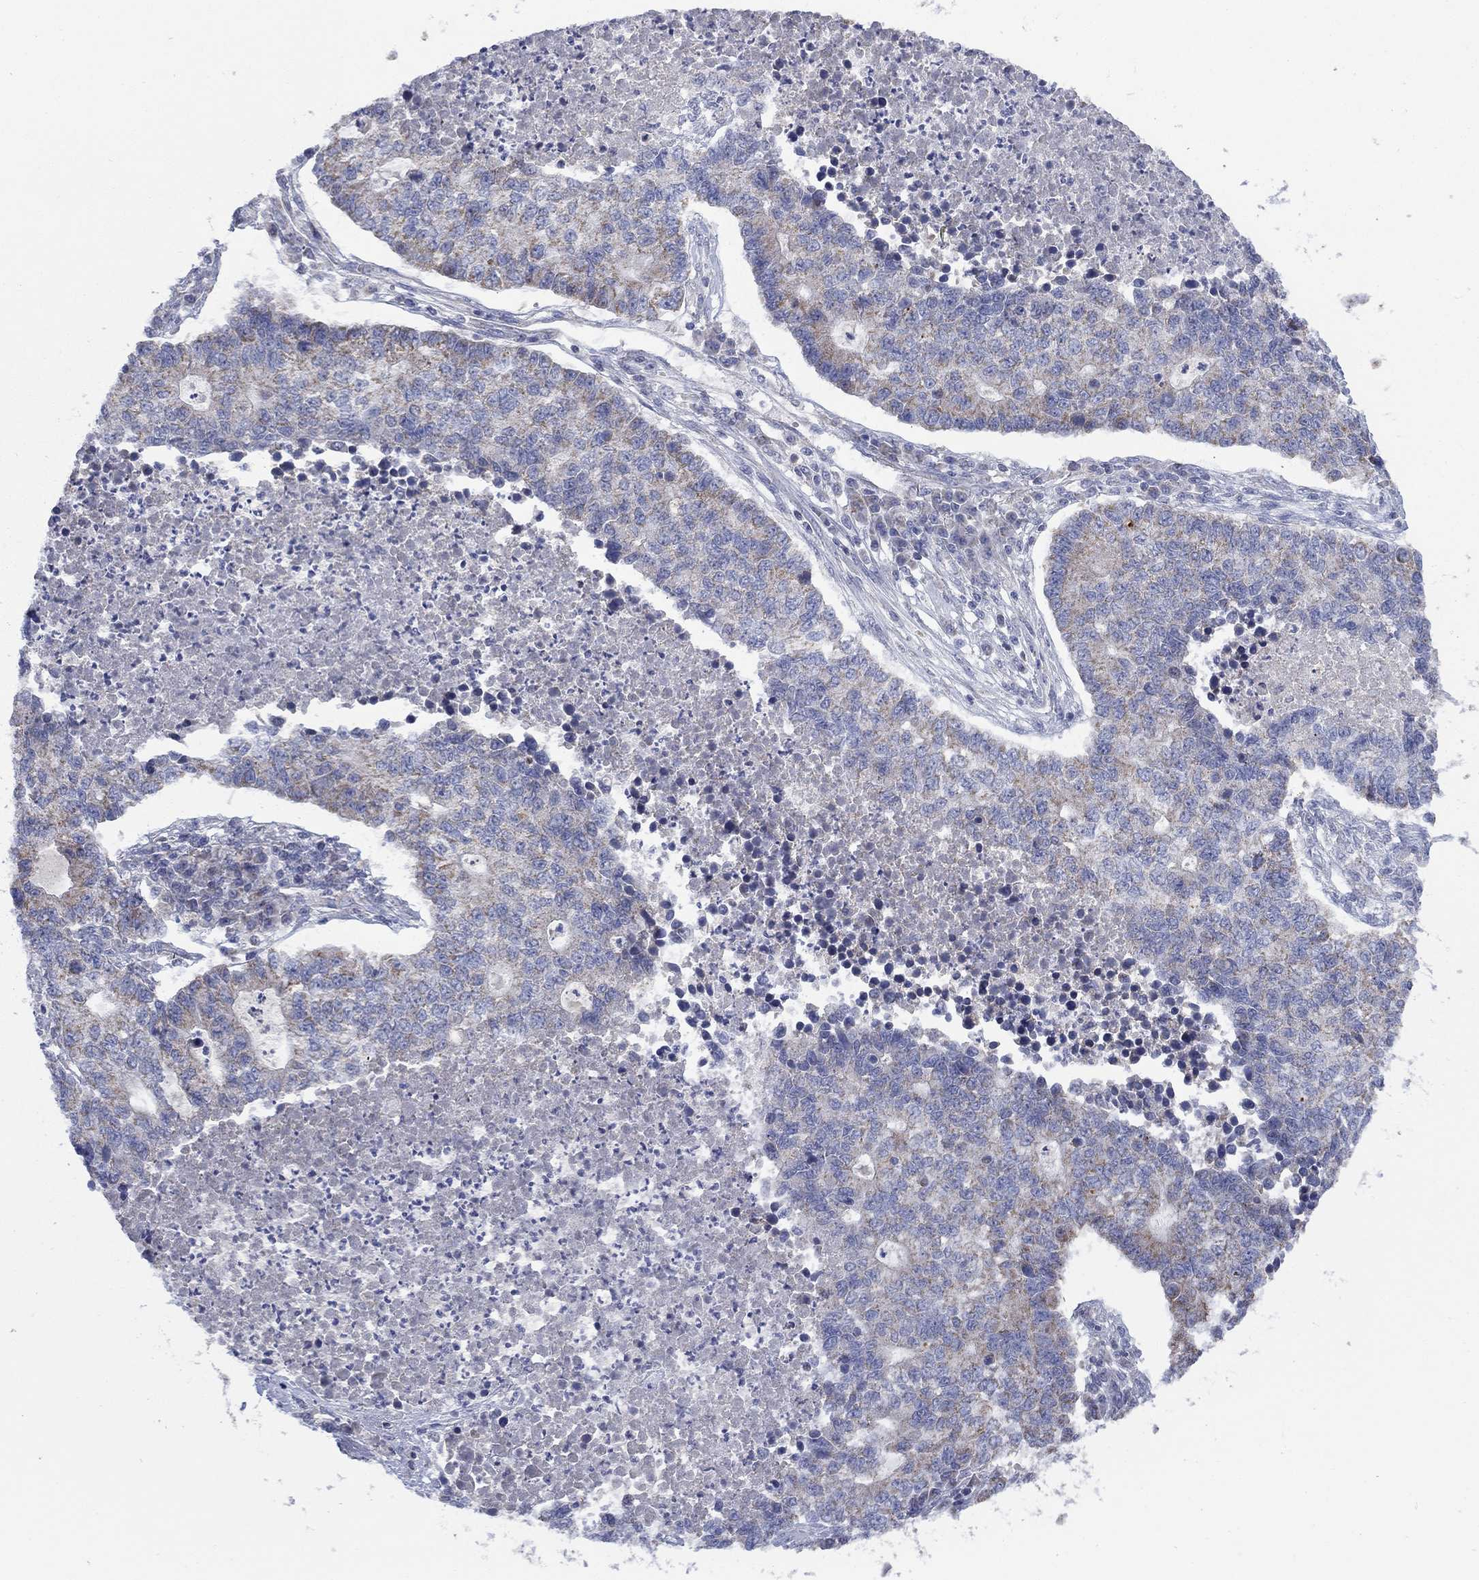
{"staining": {"intensity": "moderate", "quantity": "<25%", "location": "cytoplasmic/membranous"}, "tissue": "lung cancer", "cell_type": "Tumor cells", "image_type": "cancer", "snomed": [{"axis": "morphology", "description": "Adenocarcinoma, NOS"}, {"axis": "topography", "description": "Lung"}], "caption": "Lung cancer tissue displays moderate cytoplasmic/membranous staining in about <25% of tumor cells", "gene": "CLVS1", "patient": {"sex": "male", "age": 57}}